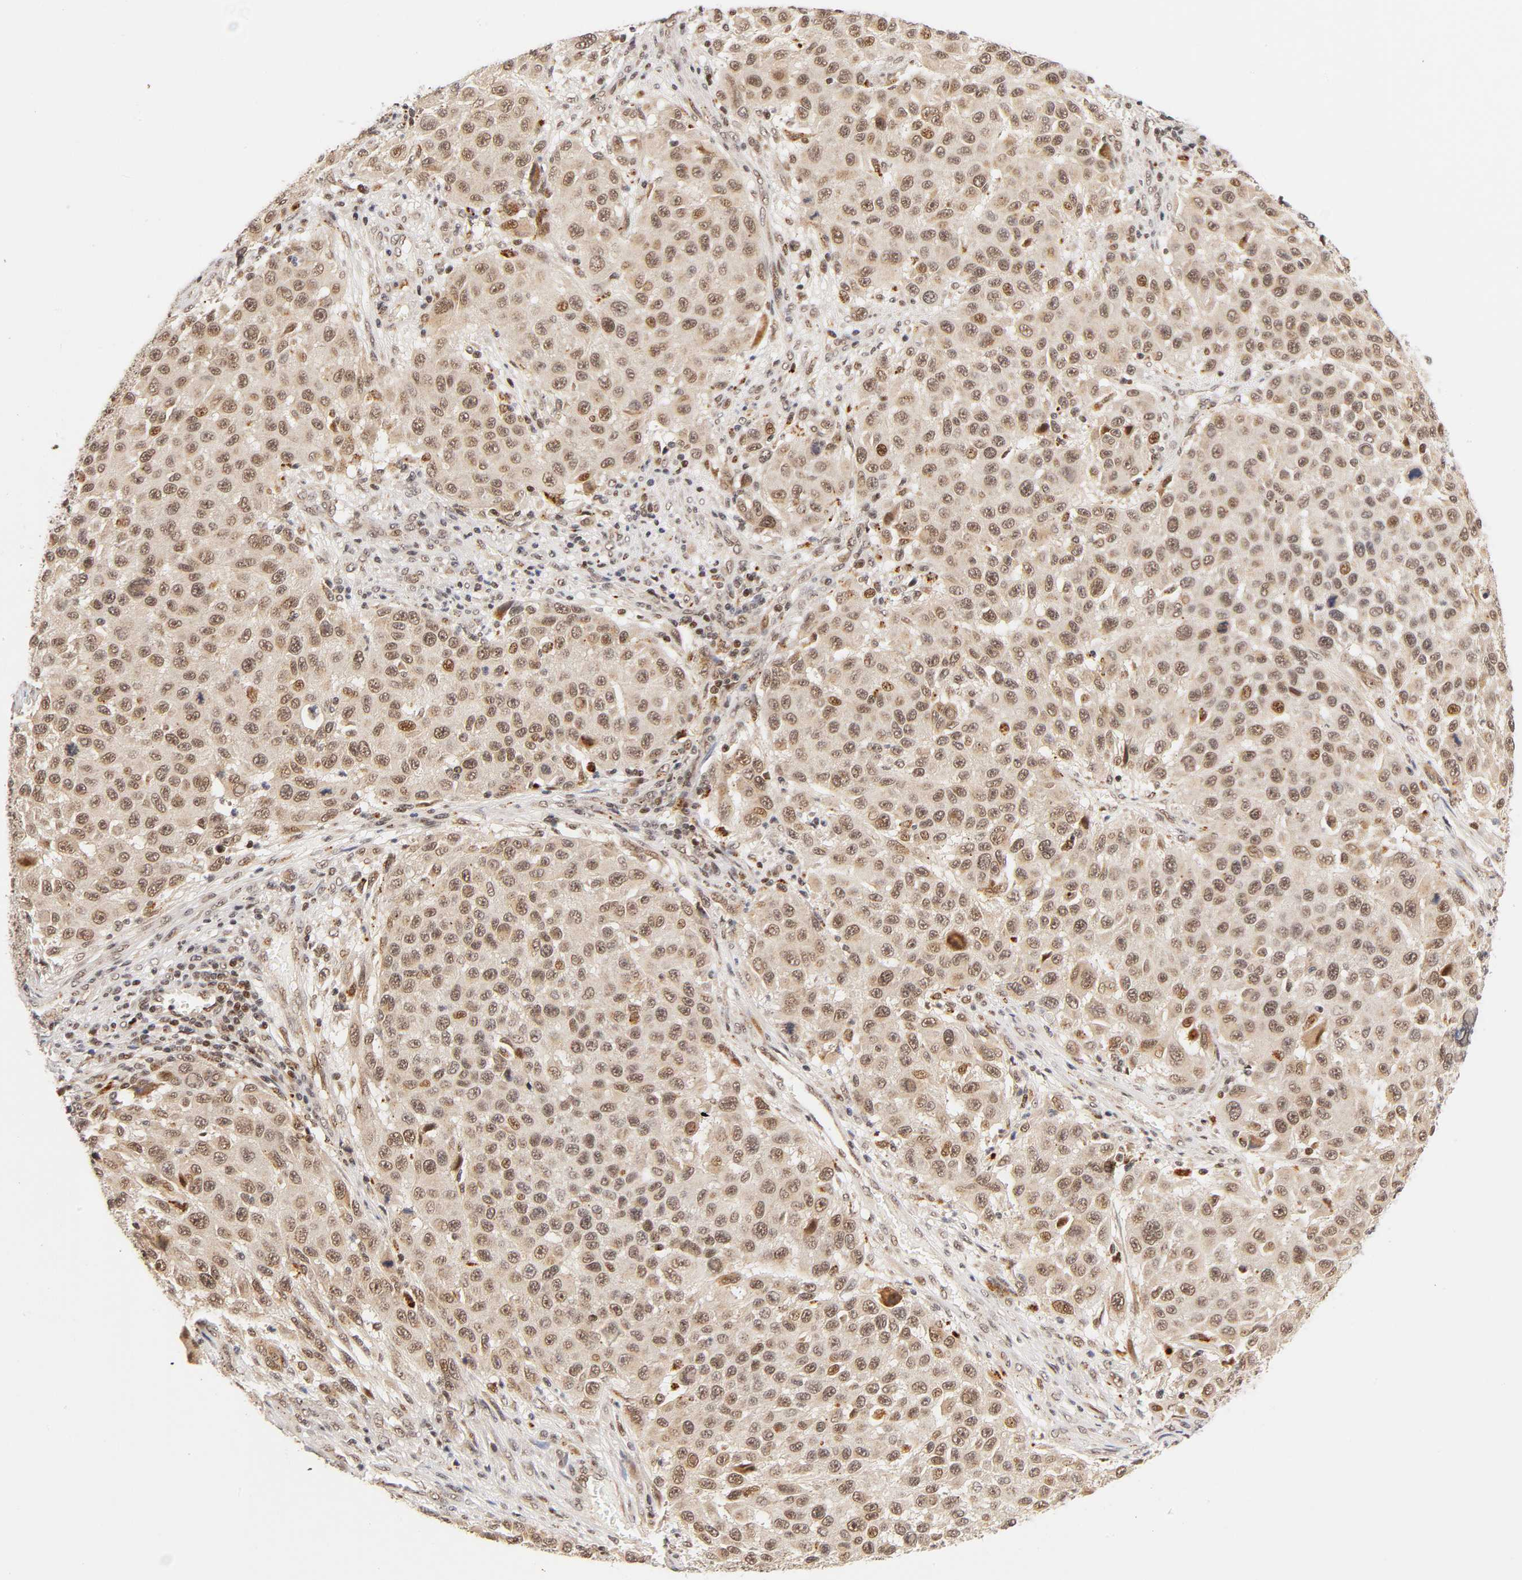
{"staining": {"intensity": "moderate", "quantity": ">75%", "location": "cytoplasmic/membranous,nuclear"}, "tissue": "melanoma", "cell_type": "Tumor cells", "image_type": "cancer", "snomed": [{"axis": "morphology", "description": "Malignant melanoma, Metastatic site"}, {"axis": "topography", "description": "Lymph node"}], "caption": "This photomicrograph exhibits IHC staining of human melanoma, with medium moderate cytoplasmic/membranous and nuclear expression in about >75% of tumor cells.", "gene": "TAF10", "patient": {"sex": "male", "age": 61}}